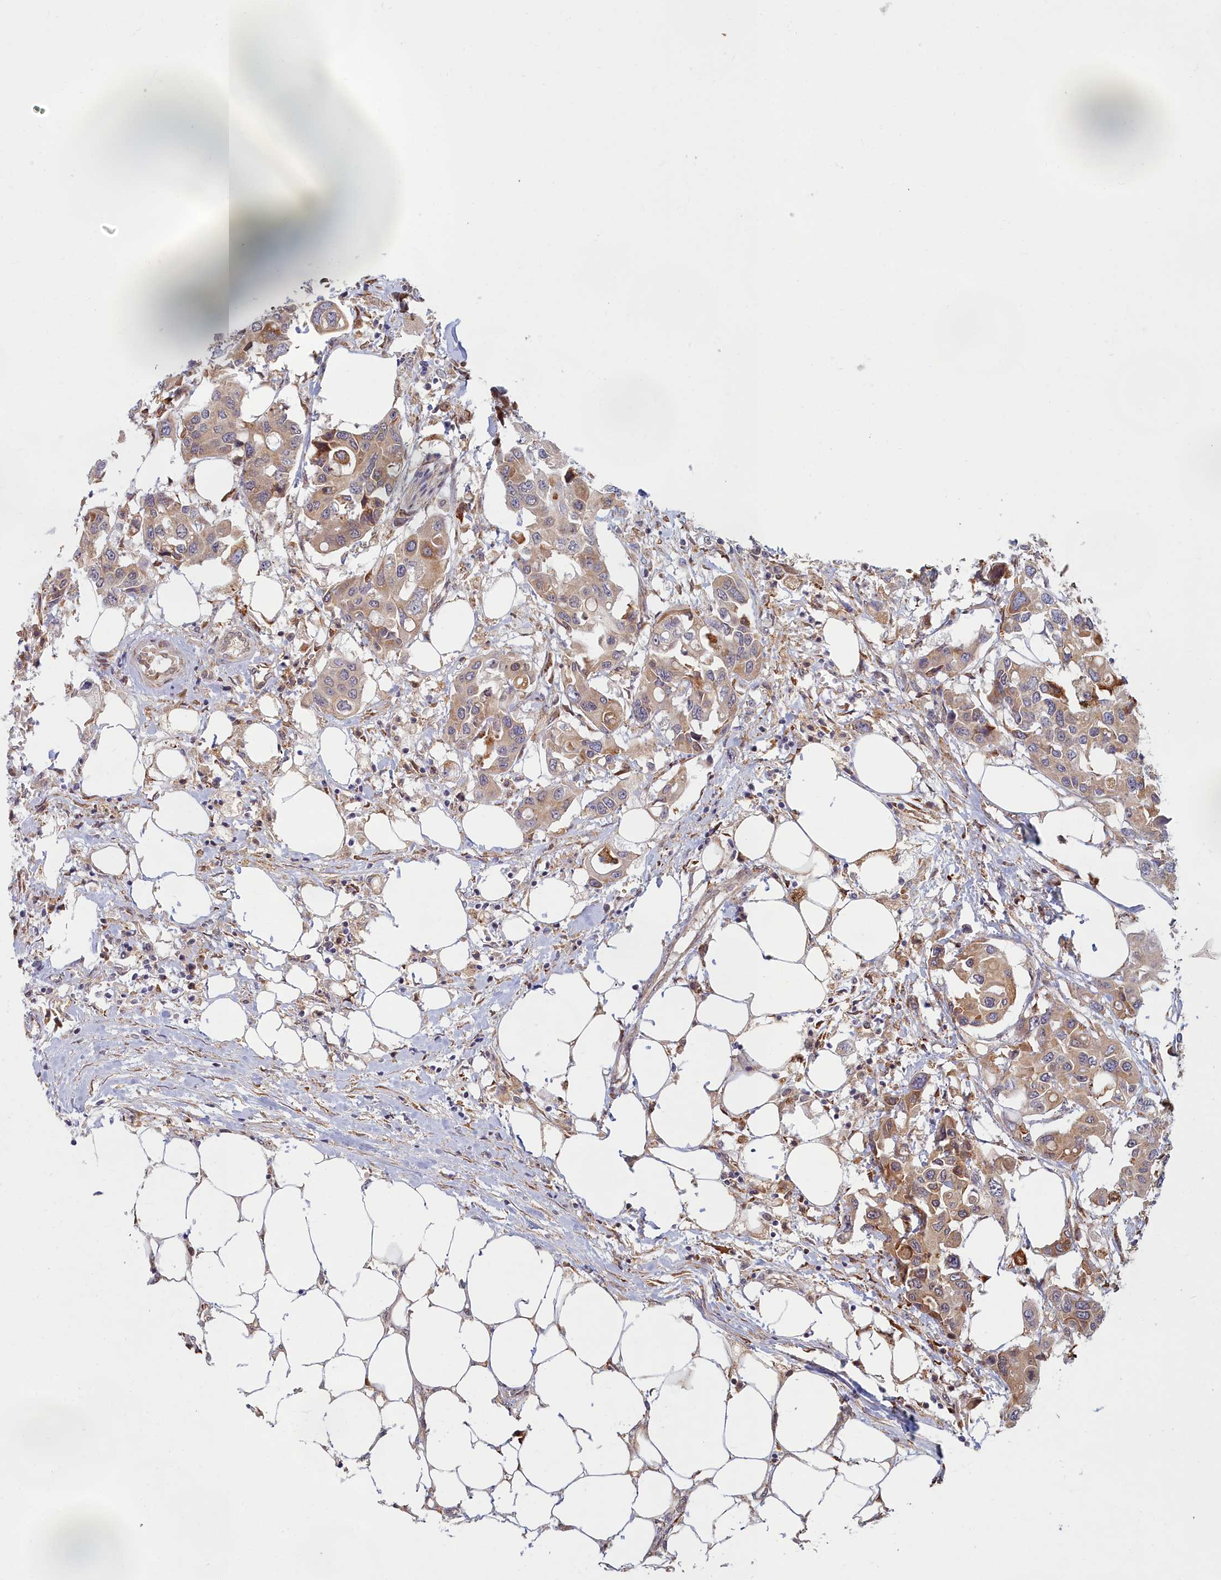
{"staining": {"intensity": "moderate", "quantity": ">75%", "location": "cytoplasmic/membranous"}, "tissue": "colorectal cancer", "cell_type": "Tumor cells", "image_type": "cancer", "snomed": [{"axis": "morphology", "description": "Adenocarcinoma, NOS"}, {"axis": "topography", "description": "Colon"}], "caption": "Colorectal cancer stained for a protein displays moderate cytoplasmic/membranous positivity in tumor cells. (Brightfield microscopy of DAB IHC at high magnification).", "gene": "MAK16", "patient": {"sex": "male", "age": 77}}